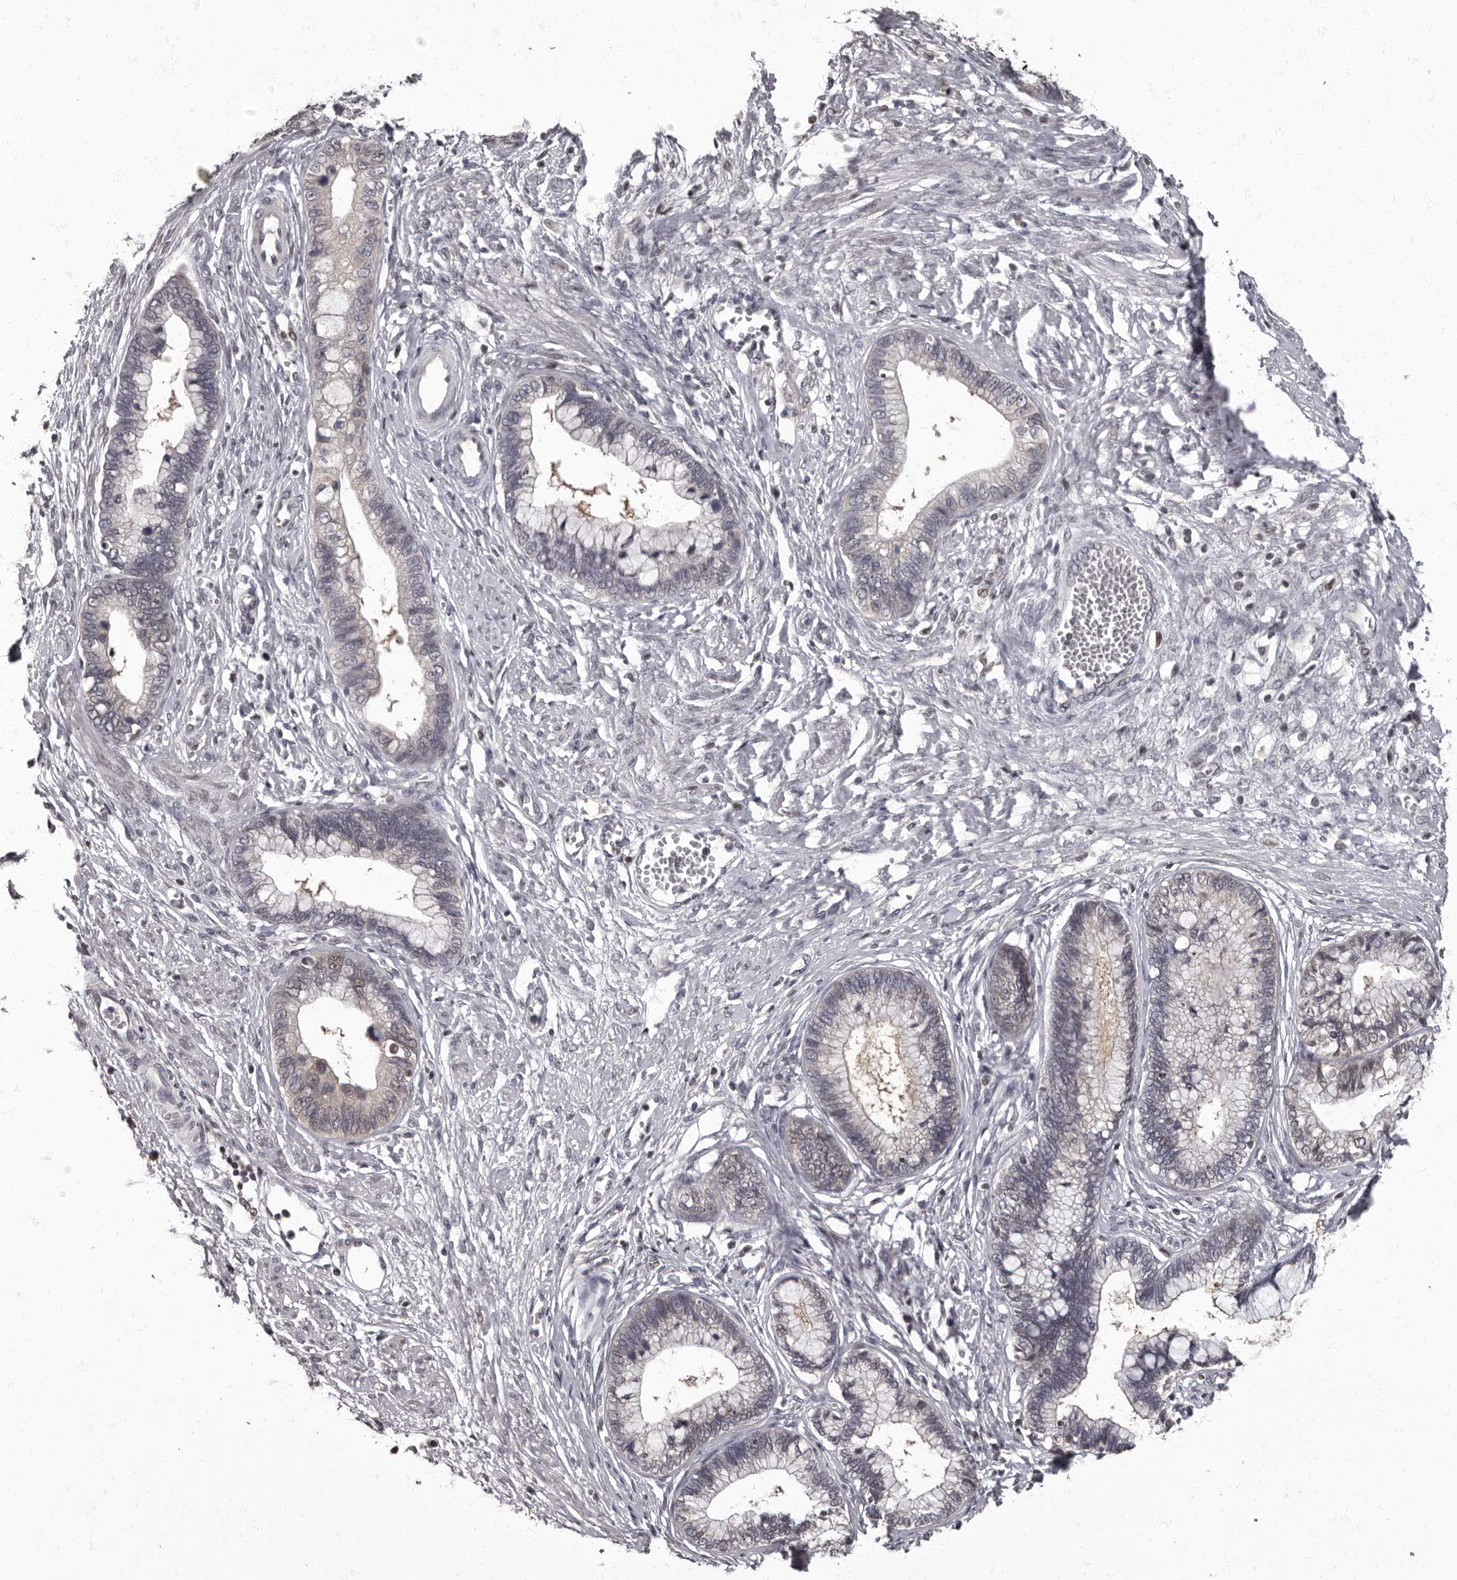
{"staining": {"intensity": "weak", "quantity": "<25%", "location": "nuclear"}, "tissue": "cervical cancer", "cell_type": "Tumor cells", "image_type": "cancer", "snomed": [{"axis": "morphology", "description": "Adenocarcinoma, NOS"}, {"axis": "topography", "description": "Cervix"}], "caption": "Human cervical cancer stained for a protein using IHC demonstrates no expression in tumor cells.", "gene": "C1orf50", "patient": {"sex": "female", "age": 44}}